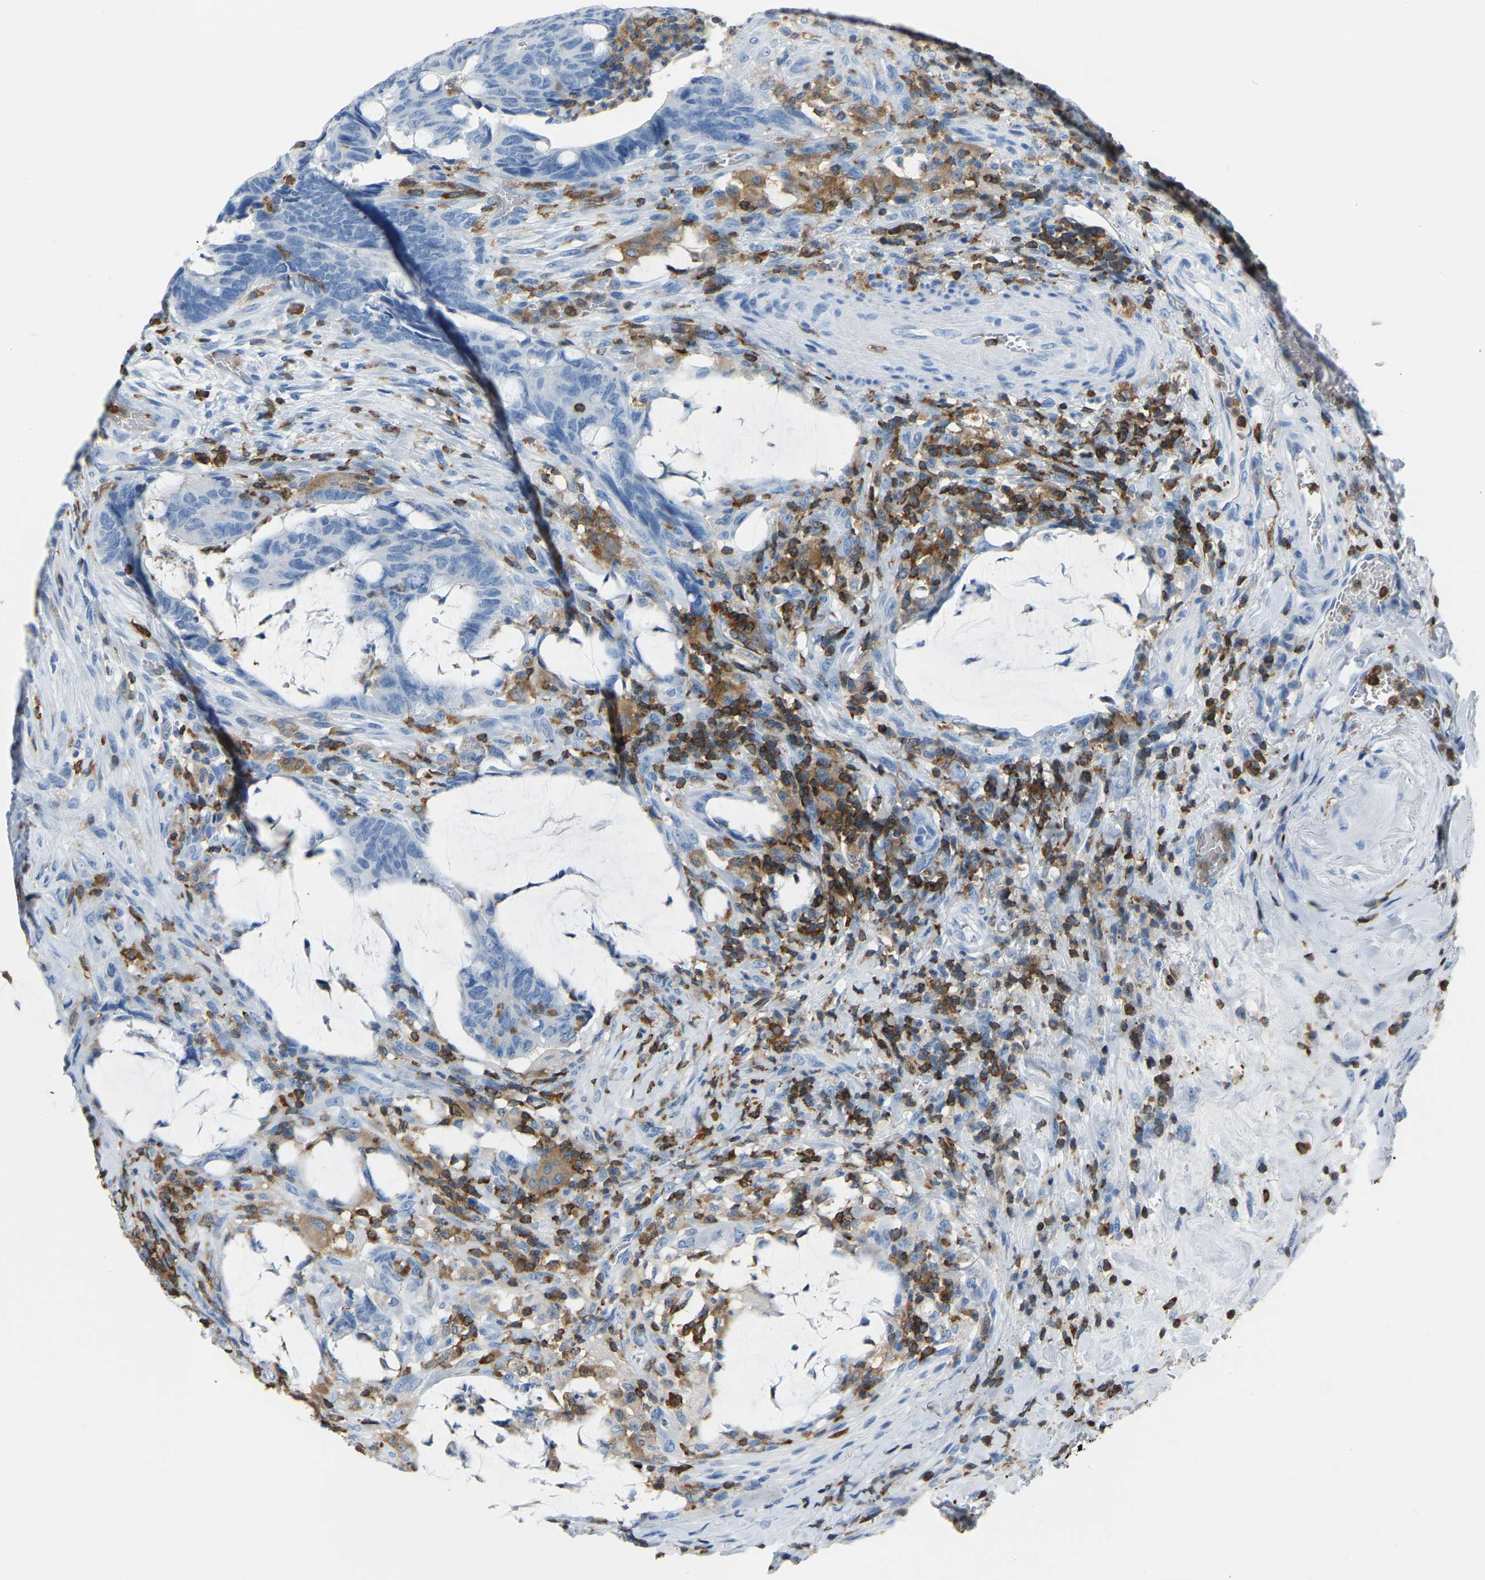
{"staining": {"intensity": "negative", "quantity": "none", "location": "none"}, "tissue": "colorectal cancer", "cell_type": "Tumor cells", "image_type": "cancer", "snomed": [{"axis": "morphology", "description": "Normal tissue, NOS"}, {"axis": "morphology", "description": "Adenocarcinoma, NOS"}, {"axis": "topography", "description": "Rectum"}, {"axis": "topography", "description": "Peripheral nerve tissue"}], "caption": "DAB immunohistochemical staining of human adenocarcinoma (colorectal) exhibits no significant staining in tumor cells. The staining was performed using DAB to visualize the protein expression in brown, while the nuclei were stained in blue with hematoxylin (Magnification: 20x).", "gene": "ARHGAP45", "patient": {"sex": "male", "age": 92}}